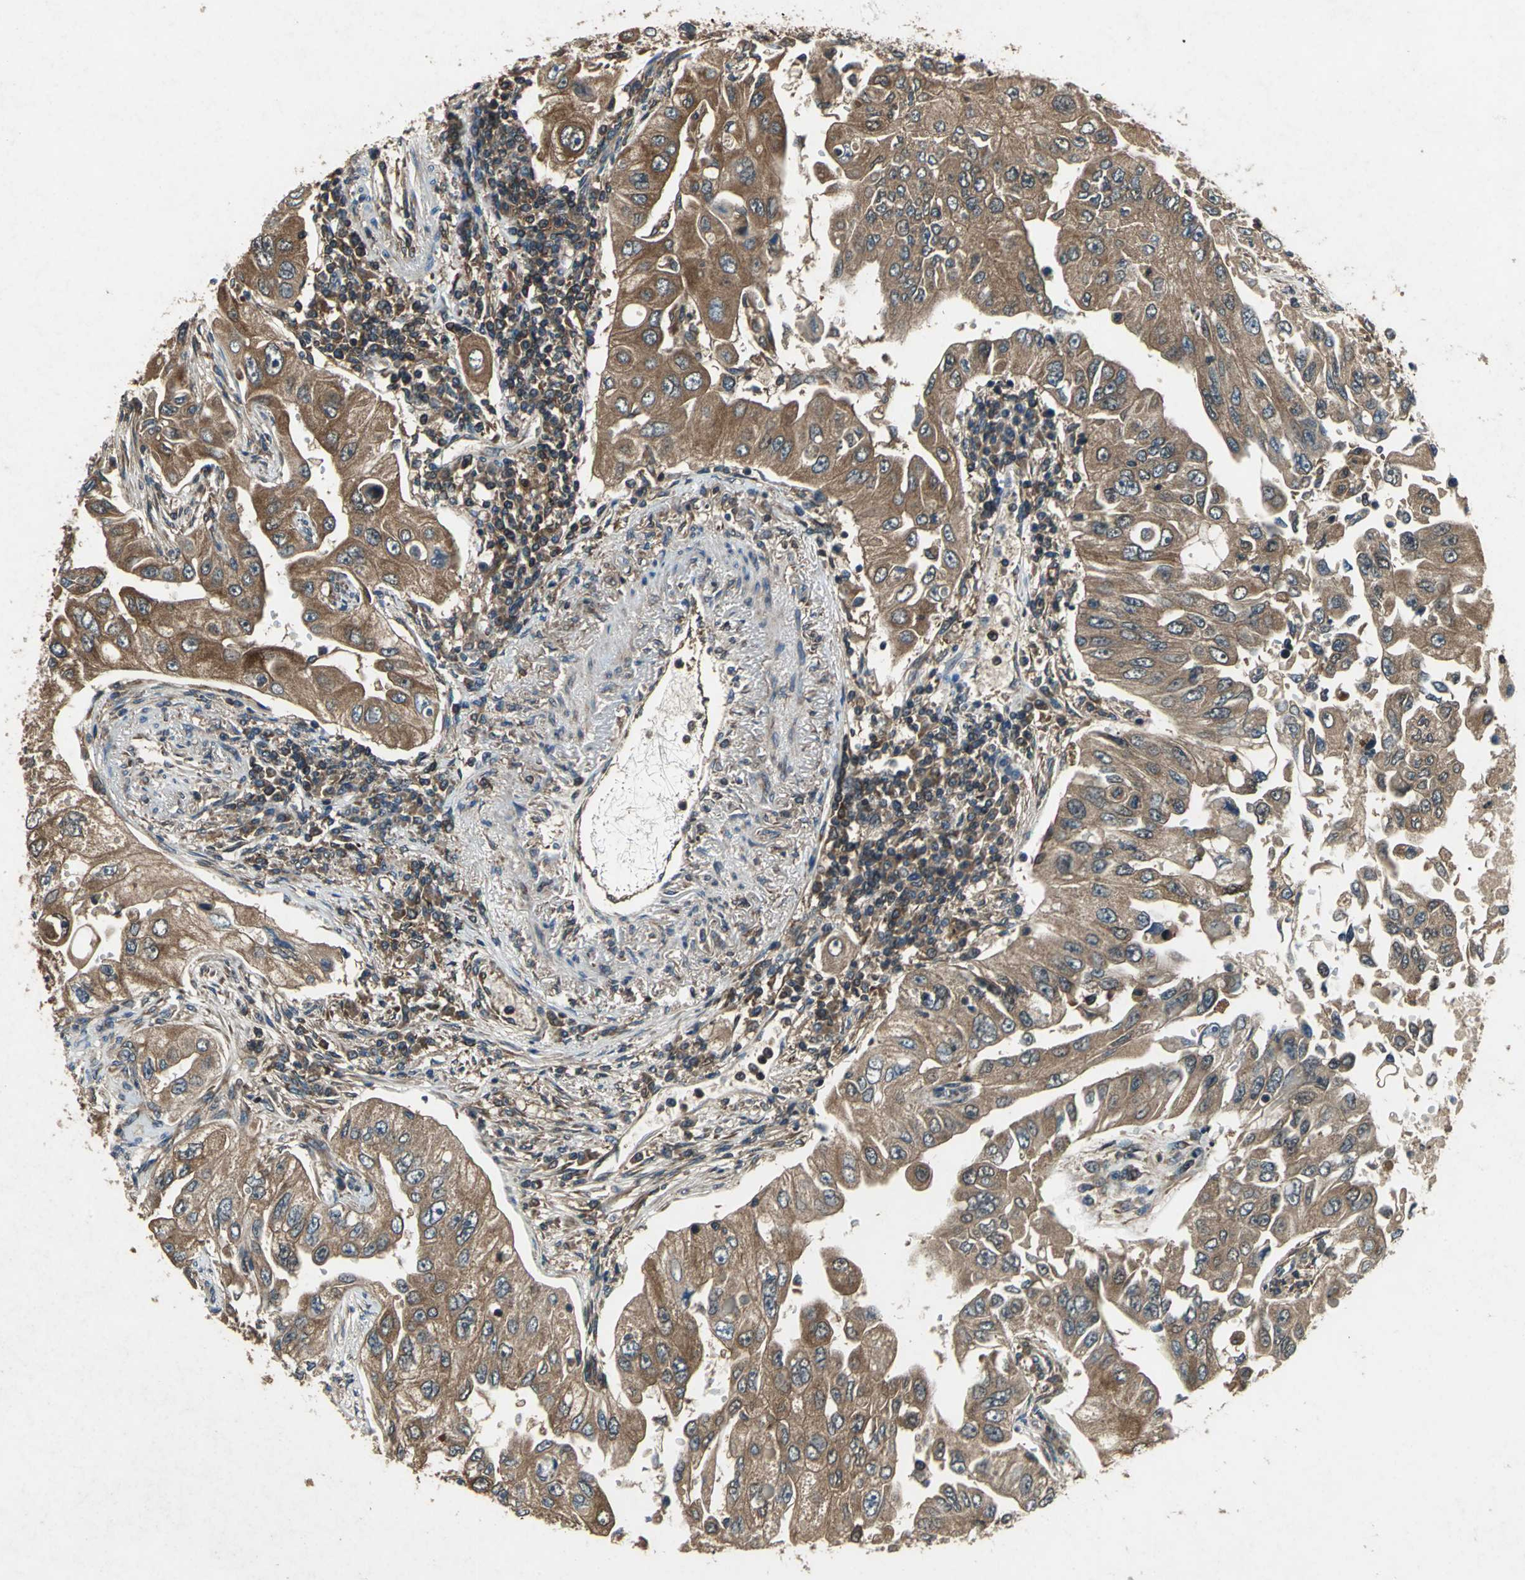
{"staining": {"intensity": "strong", "quantity": ">75%", "location": "cytoplasmic/membranous"}, "tissue": "lung cancer", "cell_type": "Tumor cells", "image_type": "cancer", "snomed": [{"axis": "morphology", "description": "Adenocarcinoma, NOS"}, {"axis": "topography", "description": "Lung"}], "caption": "Protein expression analysis of human lung cancer reveals strong cytoplasmic/membranous positivity in approximately >75% of tumor cells. (DAB IHC with brightfield microscopy, high magnification).", "gene": "CAPN1", "patient": {"sex": "male", "age": 84}}